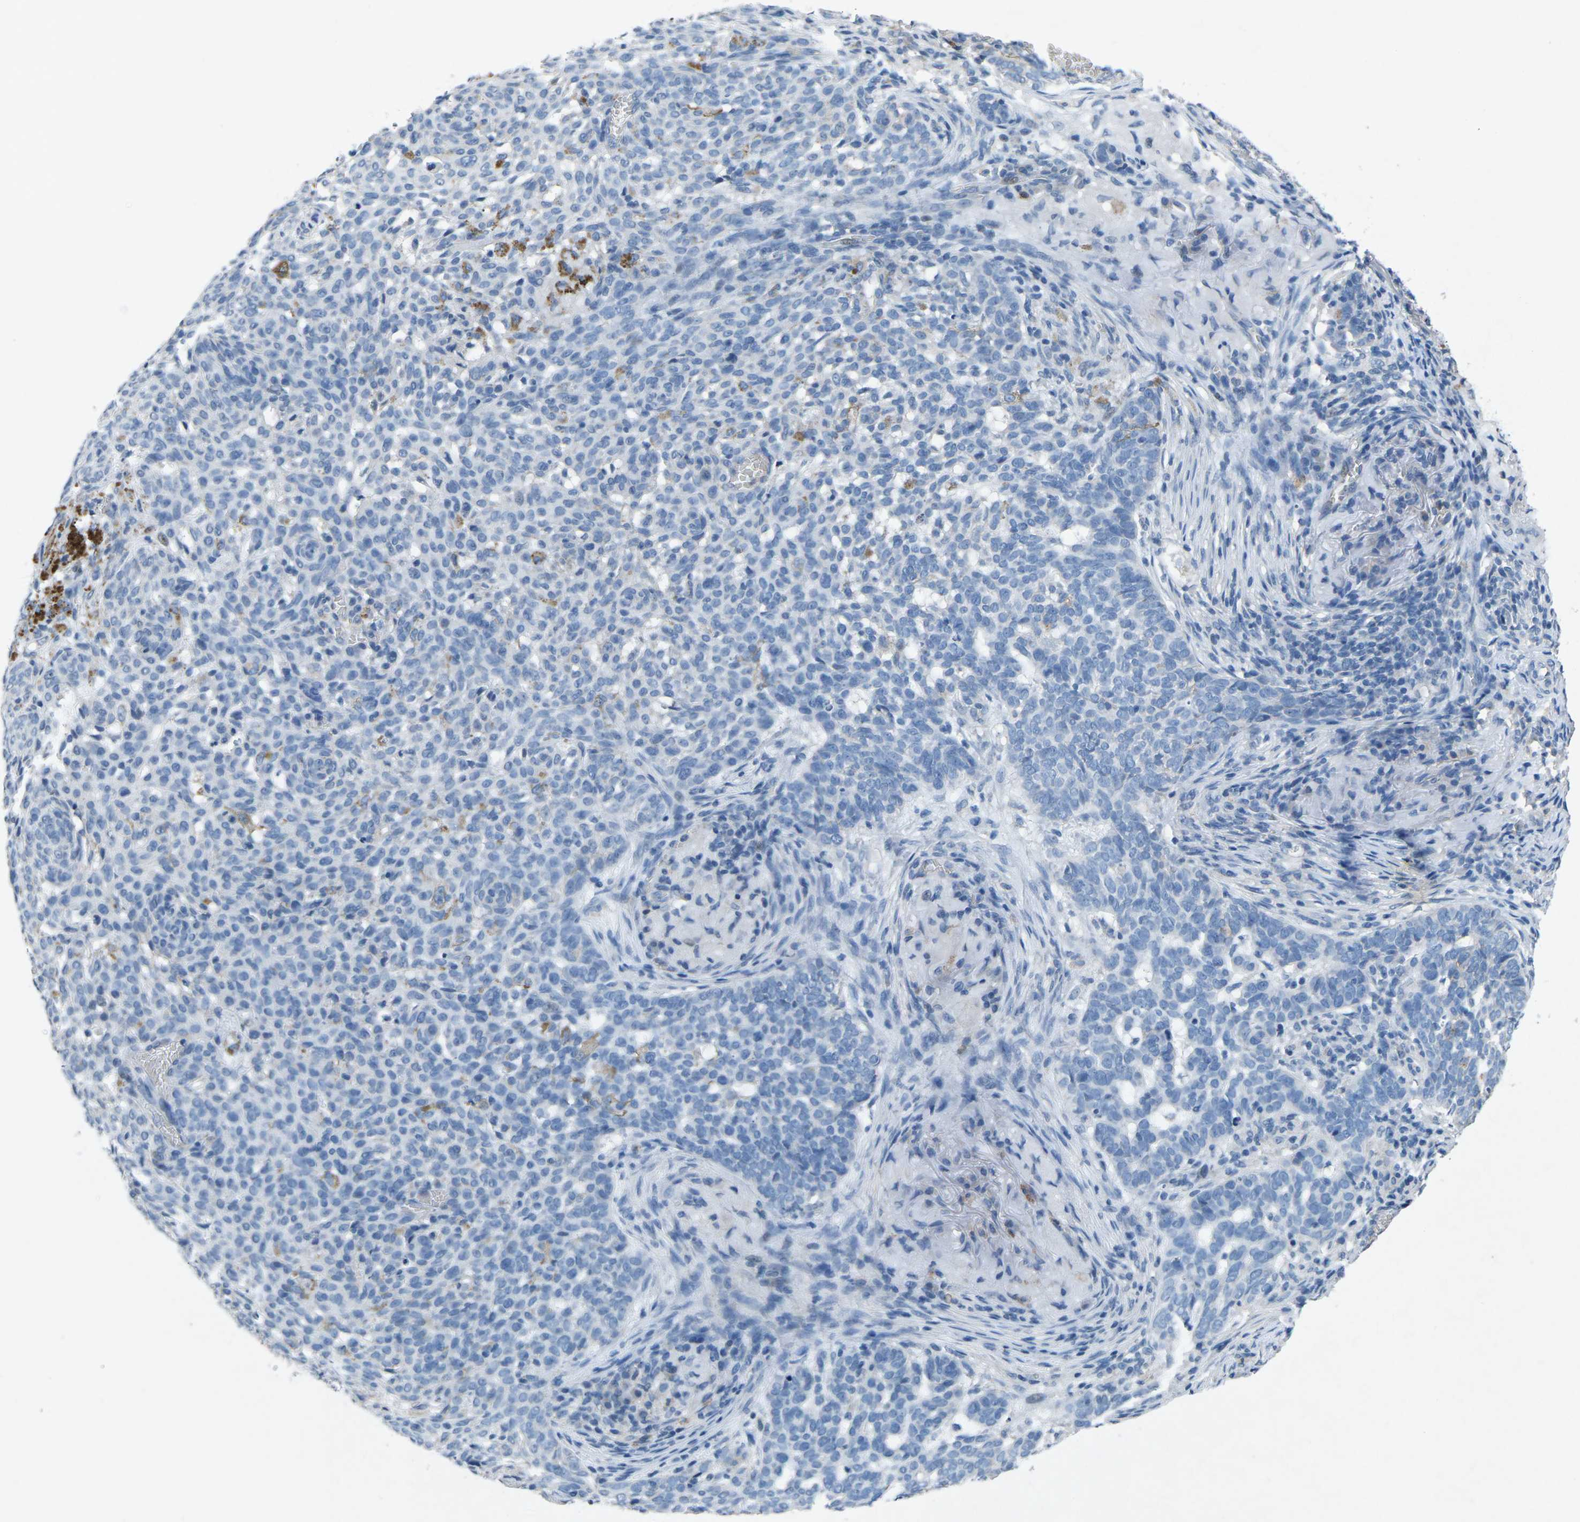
{"staining": {"intensity": "negative", "quantity": "none", "location": "none"}, "tissue": "skin cancer", "cell_type": "Tumor cells", "image_type": "cancer", "snomed": [{"axis": "morphology", "description": "Basal cell carcinoma"}, {"axis": "topography", "description": "Skin"}], "caption": "High magnification brightfield microscopy of skin basal cell carcinoma stained with DAB (brown) and counterstained with hematoxylin (blue): tumor cells show no significant expression. Brightfield microscopy of immunohistochemistry (IHC) stained with DAB (brown) and hematoxylin (blue), captured at high magnification.", "gene": "PLG", "patient": {"sex": "male", "age": 85}}